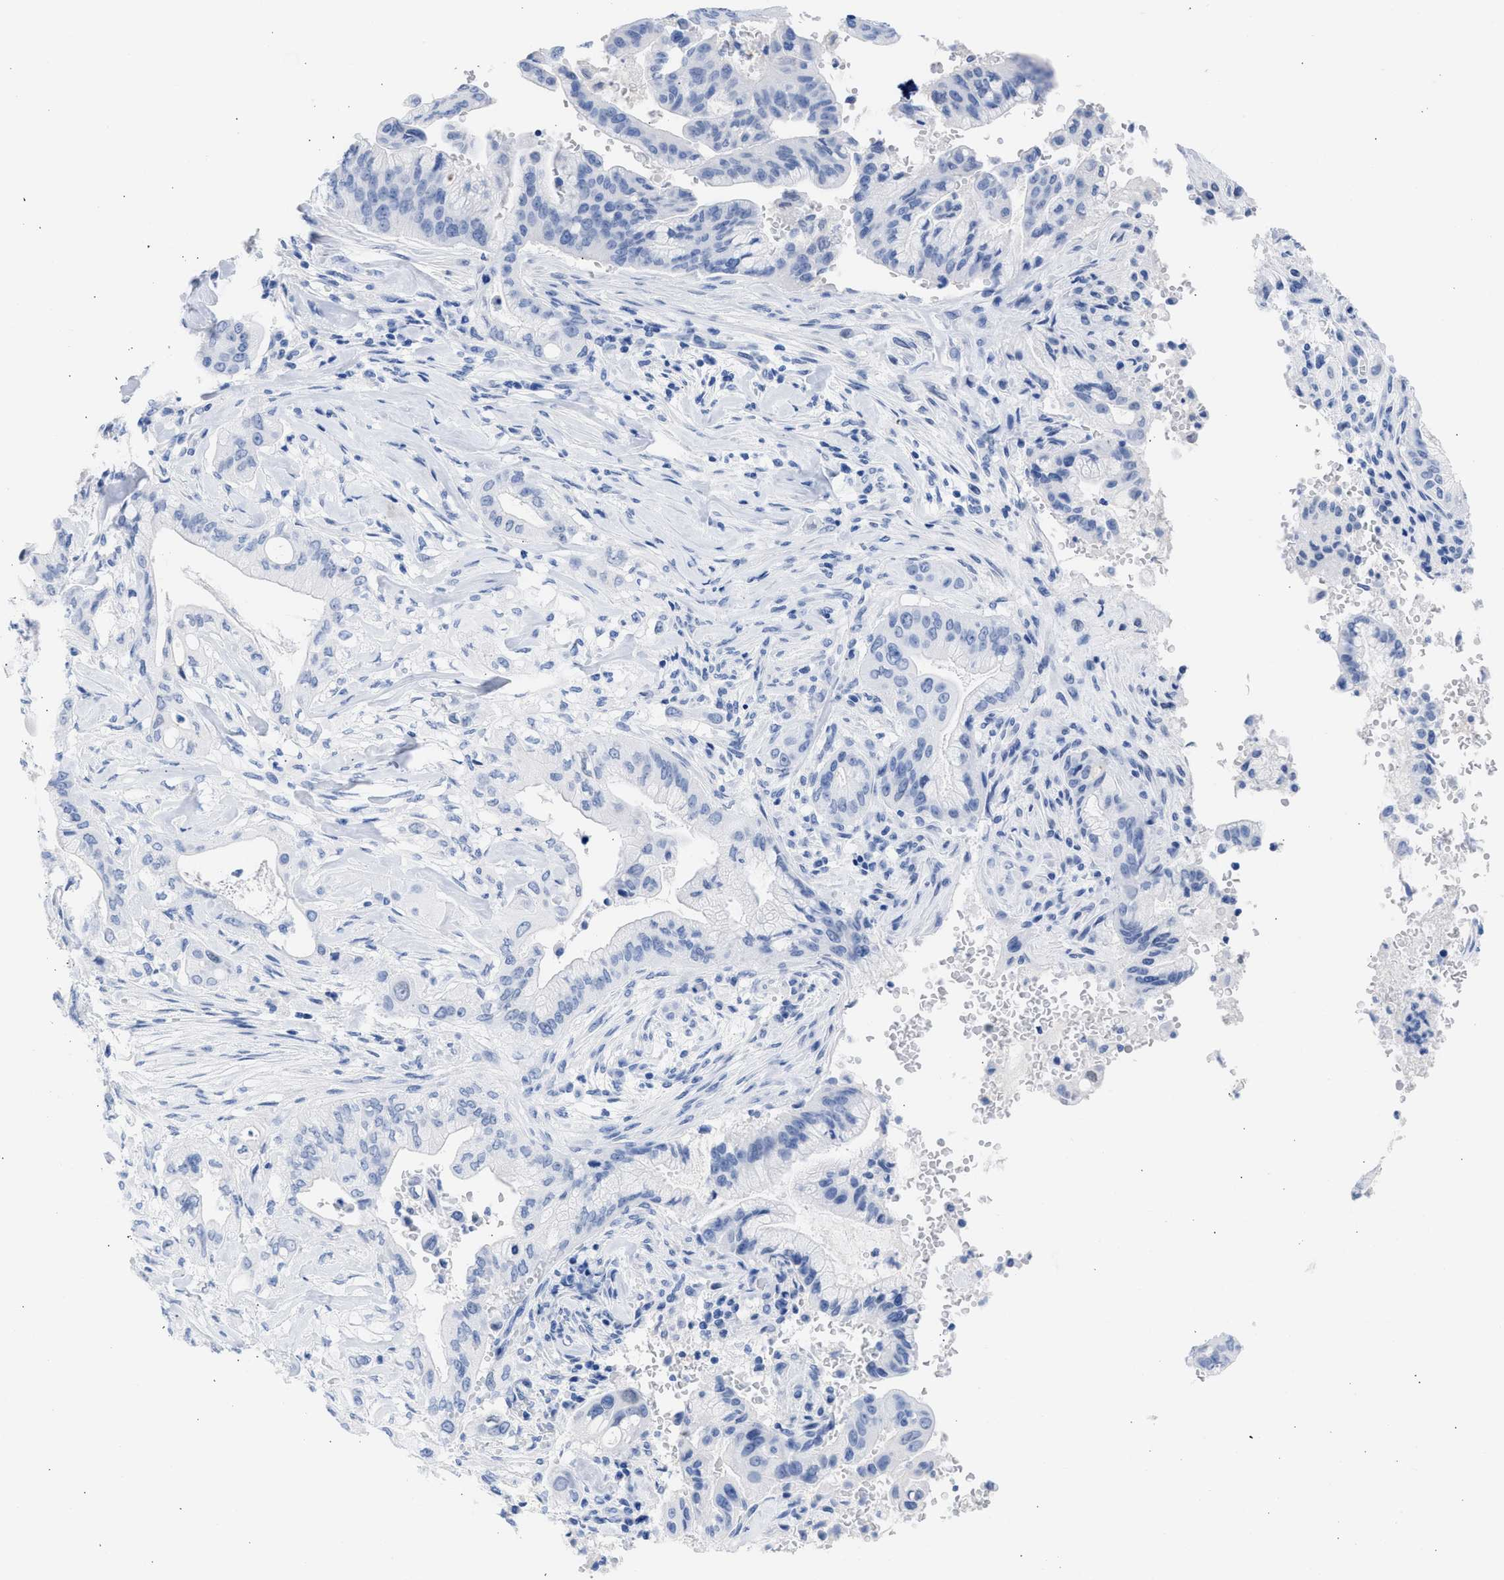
{"staining": {"intensity": "negative", "quantity": "none", "location": "none"}, "tissue": "pancreatic cancer", "cell_type": "Tumor cells", "image_type": "cancer", "snomed": [{"axis": "morphology", "description": "Adenocarcinoma, NOS"}, {"axis": "topography", "description": "Pancreas"}], "caption": "This is an immunohistochemistry photomicrograph of human adenocarcinoma (pancreatic). There is no staining in tumor cells.", "gene": "RSPH1", "patient": {"sex": "female", "age": 73}}